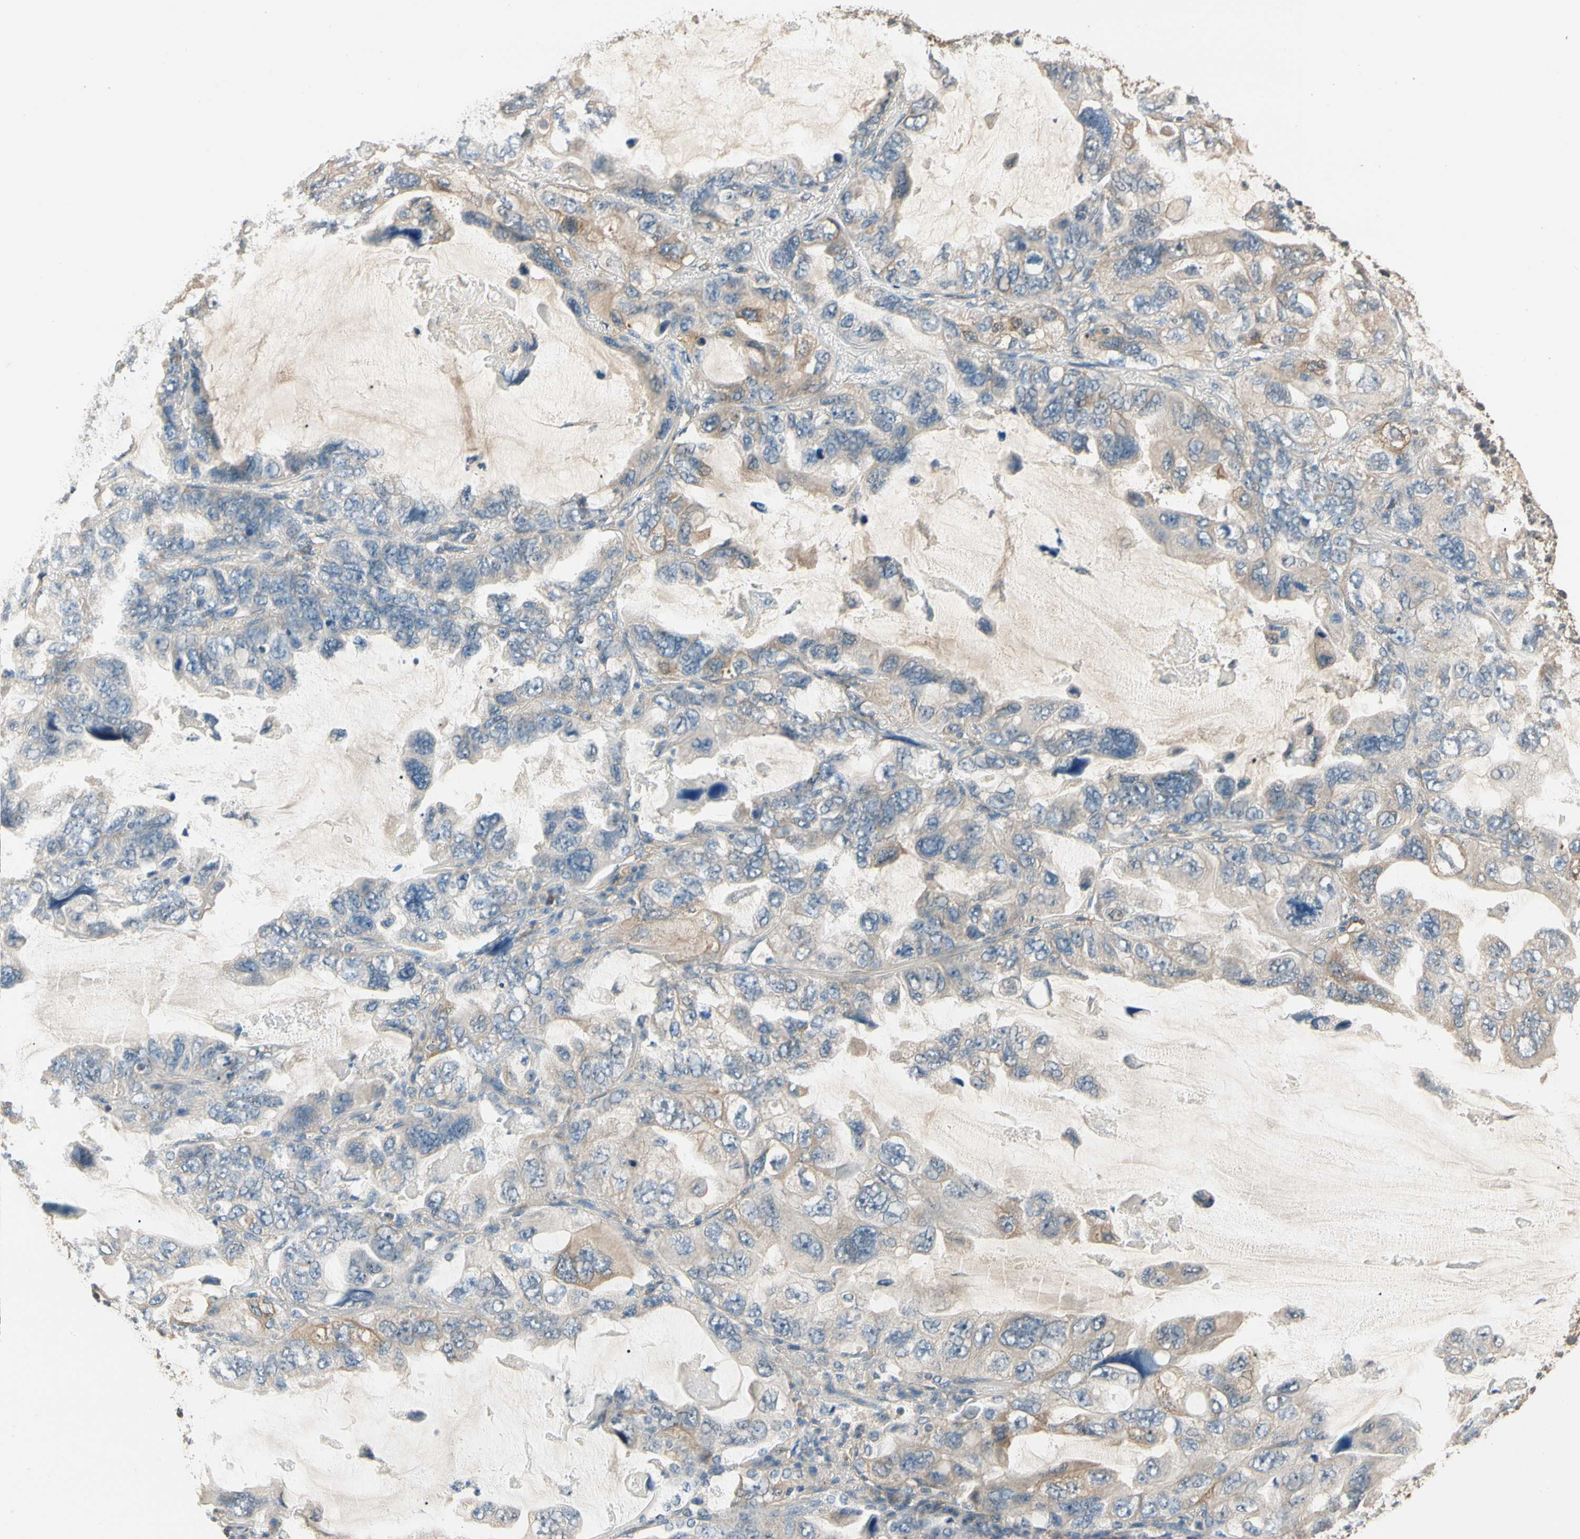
{"staining": {"intensity": "weak", "quantity": "25%-75%", "location": "cytoplasmic/membranous"}, "tissue": "lung cancer", "cell_type": "Tumor cells", "image_type": "cancer", "snomed": [{"axis": "morphology", "description": "Squamous cell carcinoma, NOS"}, {"axis": "topography", "description": "Lung"}], "caption": "Protein staining of lung squamous cell carcinoma tissue displays weak cytoplasmic/membranous positivity in about 25%-75% of tumor cells.", "gene": "CDH6", "patient": {"sex": "female", "age": 73}}